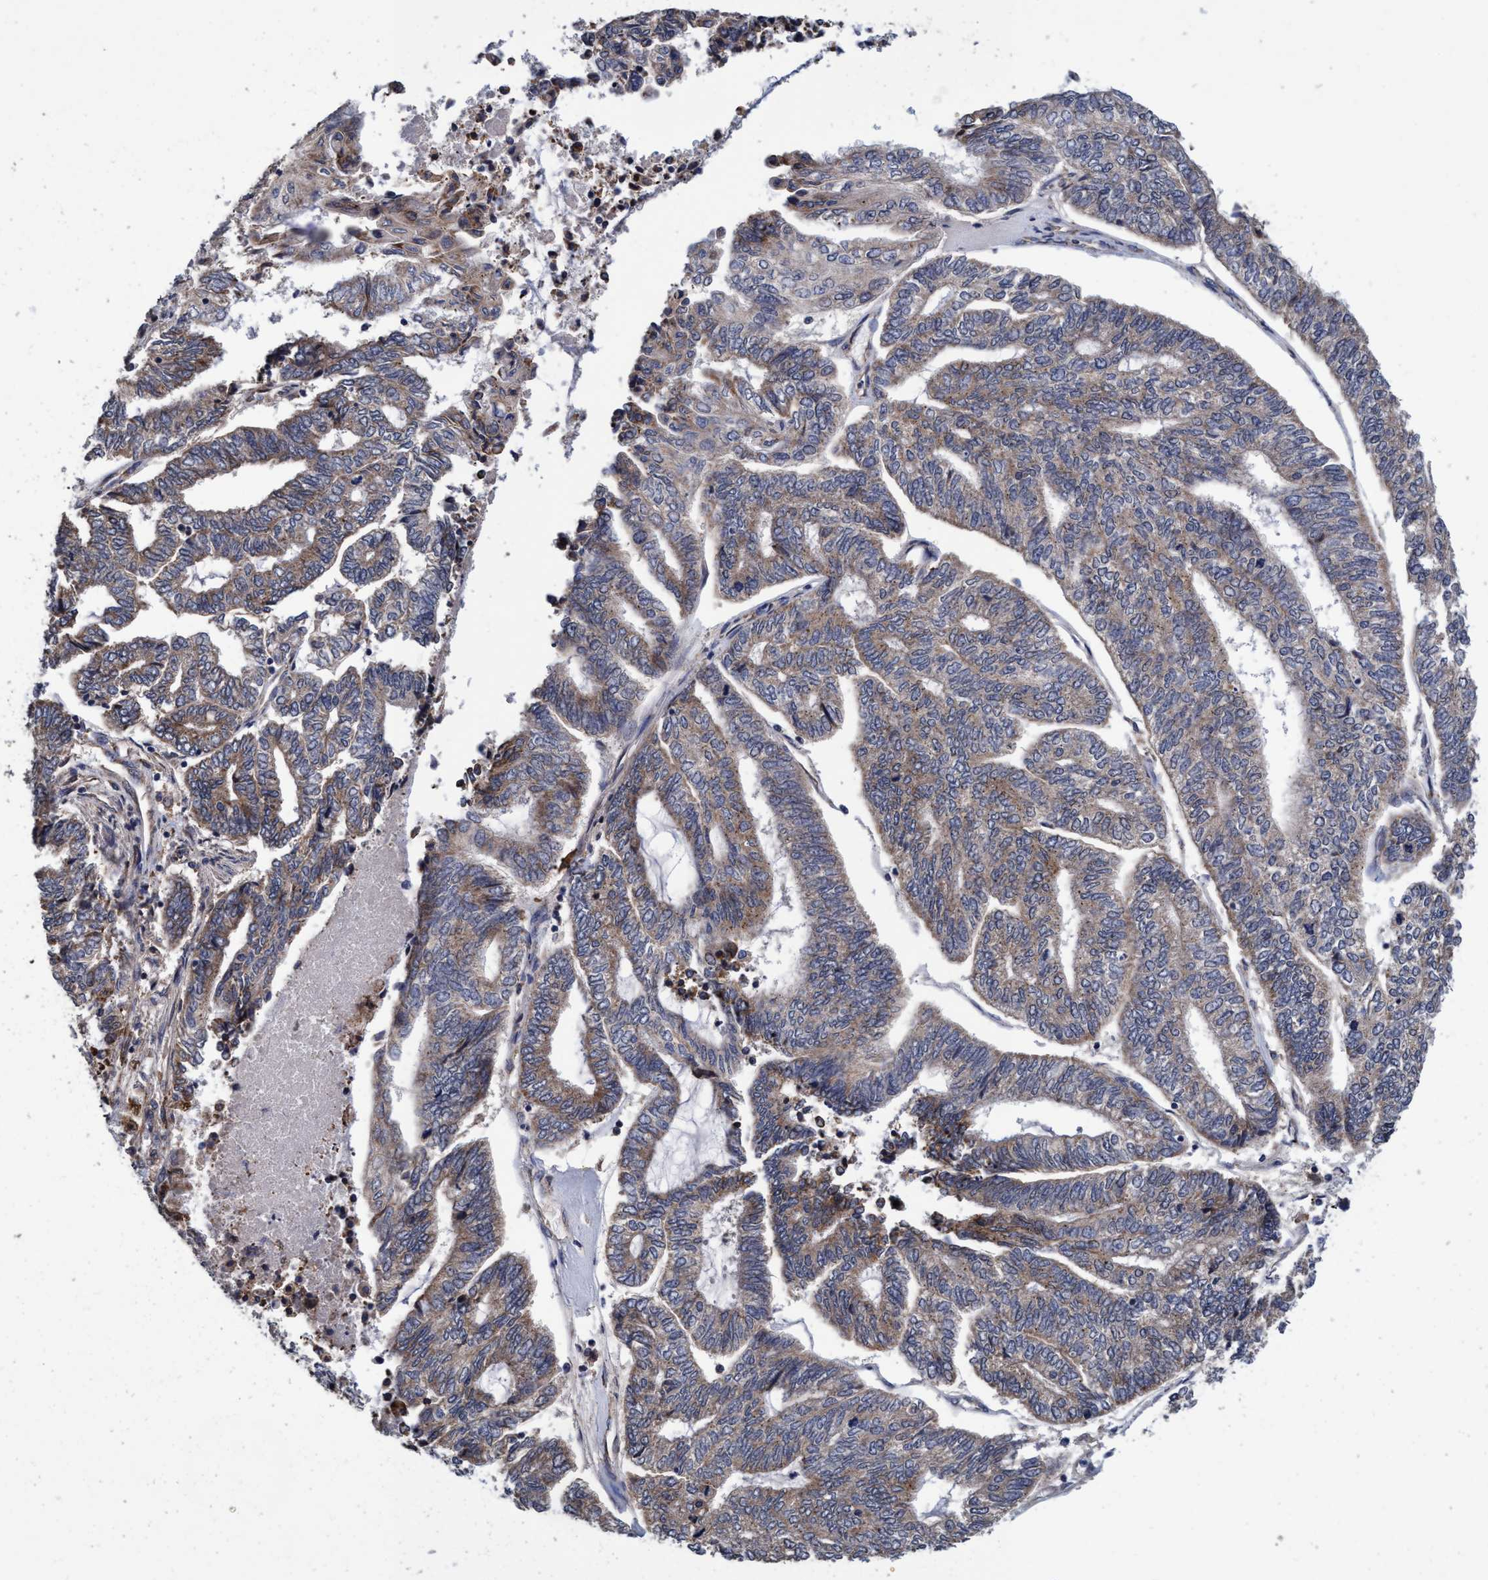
{"staining": {"intensity": "weak", "quantity": ">75%", "location": "cytoplasmic/membranous"}, "tissue": "endometrial cancer", "cell_type": "Tumor cells", "image_type": "cancer", "snomed": [{"axis": "morphology", "description": "Adenocarcinoma, NOS"}, {"axis": "topography", "description": "Uterus"}, {"axis": "topography", "description": "Endometrium"}], "caption": "High-magnification brightfield microscopy of adenocarcinoma (endometrial) stained with DAB (brown) and counterstained with hematoxylin (blue). tumor cells exhibit weak cytoplasmic/membranous expression is seen in about>75% of cells.", "gene": "CALCOCO2", "patient": {"sex": "female", "age": 70}}